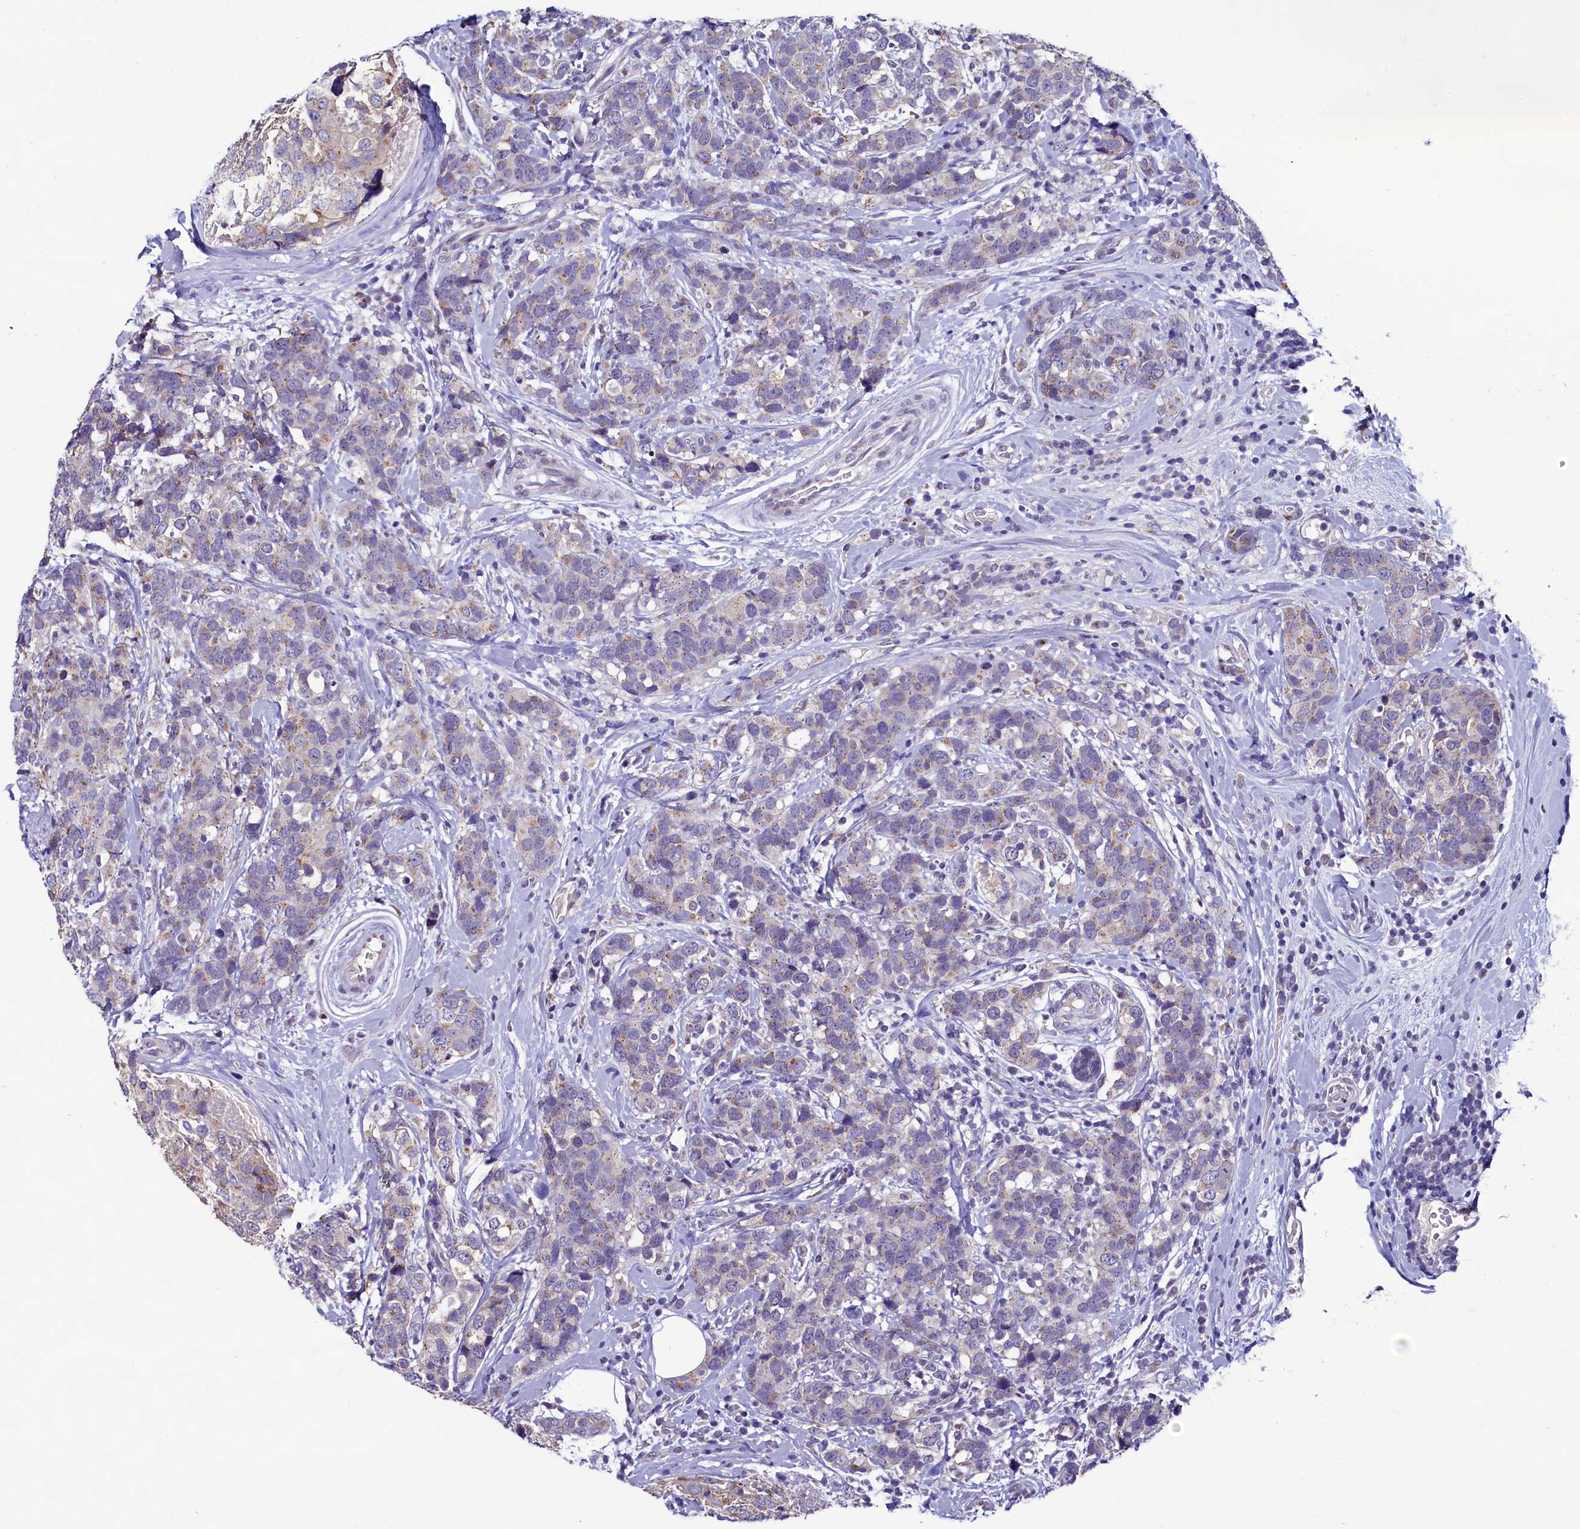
{"staining": {"intensity": "weak", "quantity": "25%-75%", "location": "cytoplasmic/membranous"}, "tissue": "breast cancer", "cell_type": "Tumor cells", "image_type": "cancer", "snomed": [{"axis": "morphology", "description": "Lobular carcinoma"}, {"axis": "topography", "description": "Breast"}], "caption": "Immunohistochemistry image of neoplastic tissue: breast cancer (lobular carcinoma) stained using IHC demonstrates low levels of weak protein expression localized specifically in the cytoplasmic/membranous of tumor cells, appearing as a cytoplasmic/membranous brown color.", "gene": "SEC24C", "patient": {"sex": "female", "age": 59}}